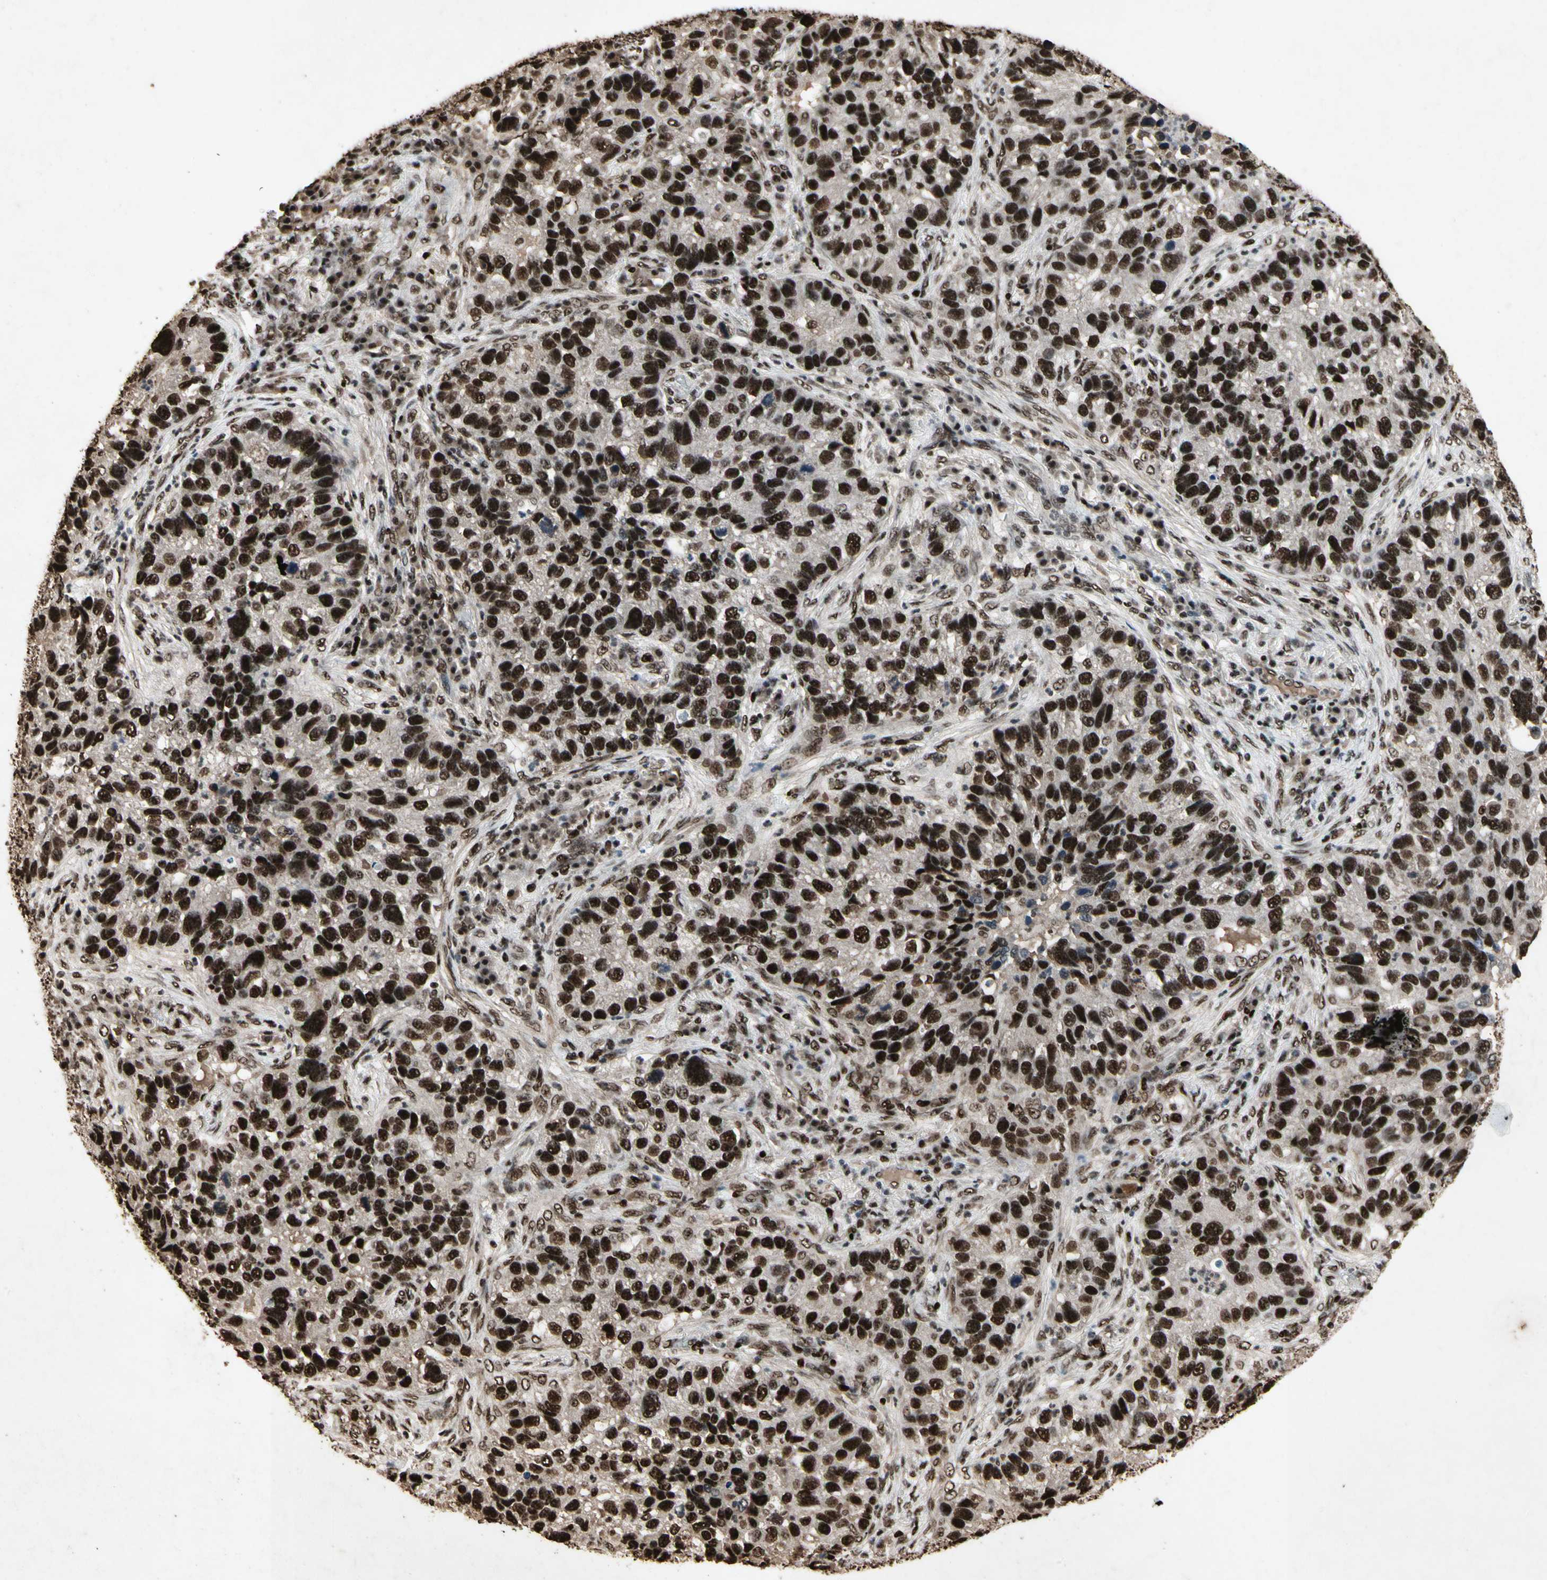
{"staining": {"intensity": "strong", "quantity": ">75%", "location": "nuclear"}, "tissue": "lung cancer", "cell_type": "Tumor cells", "image_type": "cancer", "snomed": [{"axis": "morphology", "description": "Normal tissue, NOS"}, {"axis": "morphology", "description": "Adenocarcinoma, NOS"}, {"axis": "topography", "description": "Bronchus"}, {"axis": "topography", "description": "Lung"}], "caption": "Strong nuclear protein expression is identified in about >75% of tumor cells in lung cancer (adenocarcinoma). The staining was performed using DAB, with brown indicating positive protein expression. Nuclei are stained blue with hematoxylin.", "gene": "TBX2", "patient": {"sex": "male", "age": 54}}